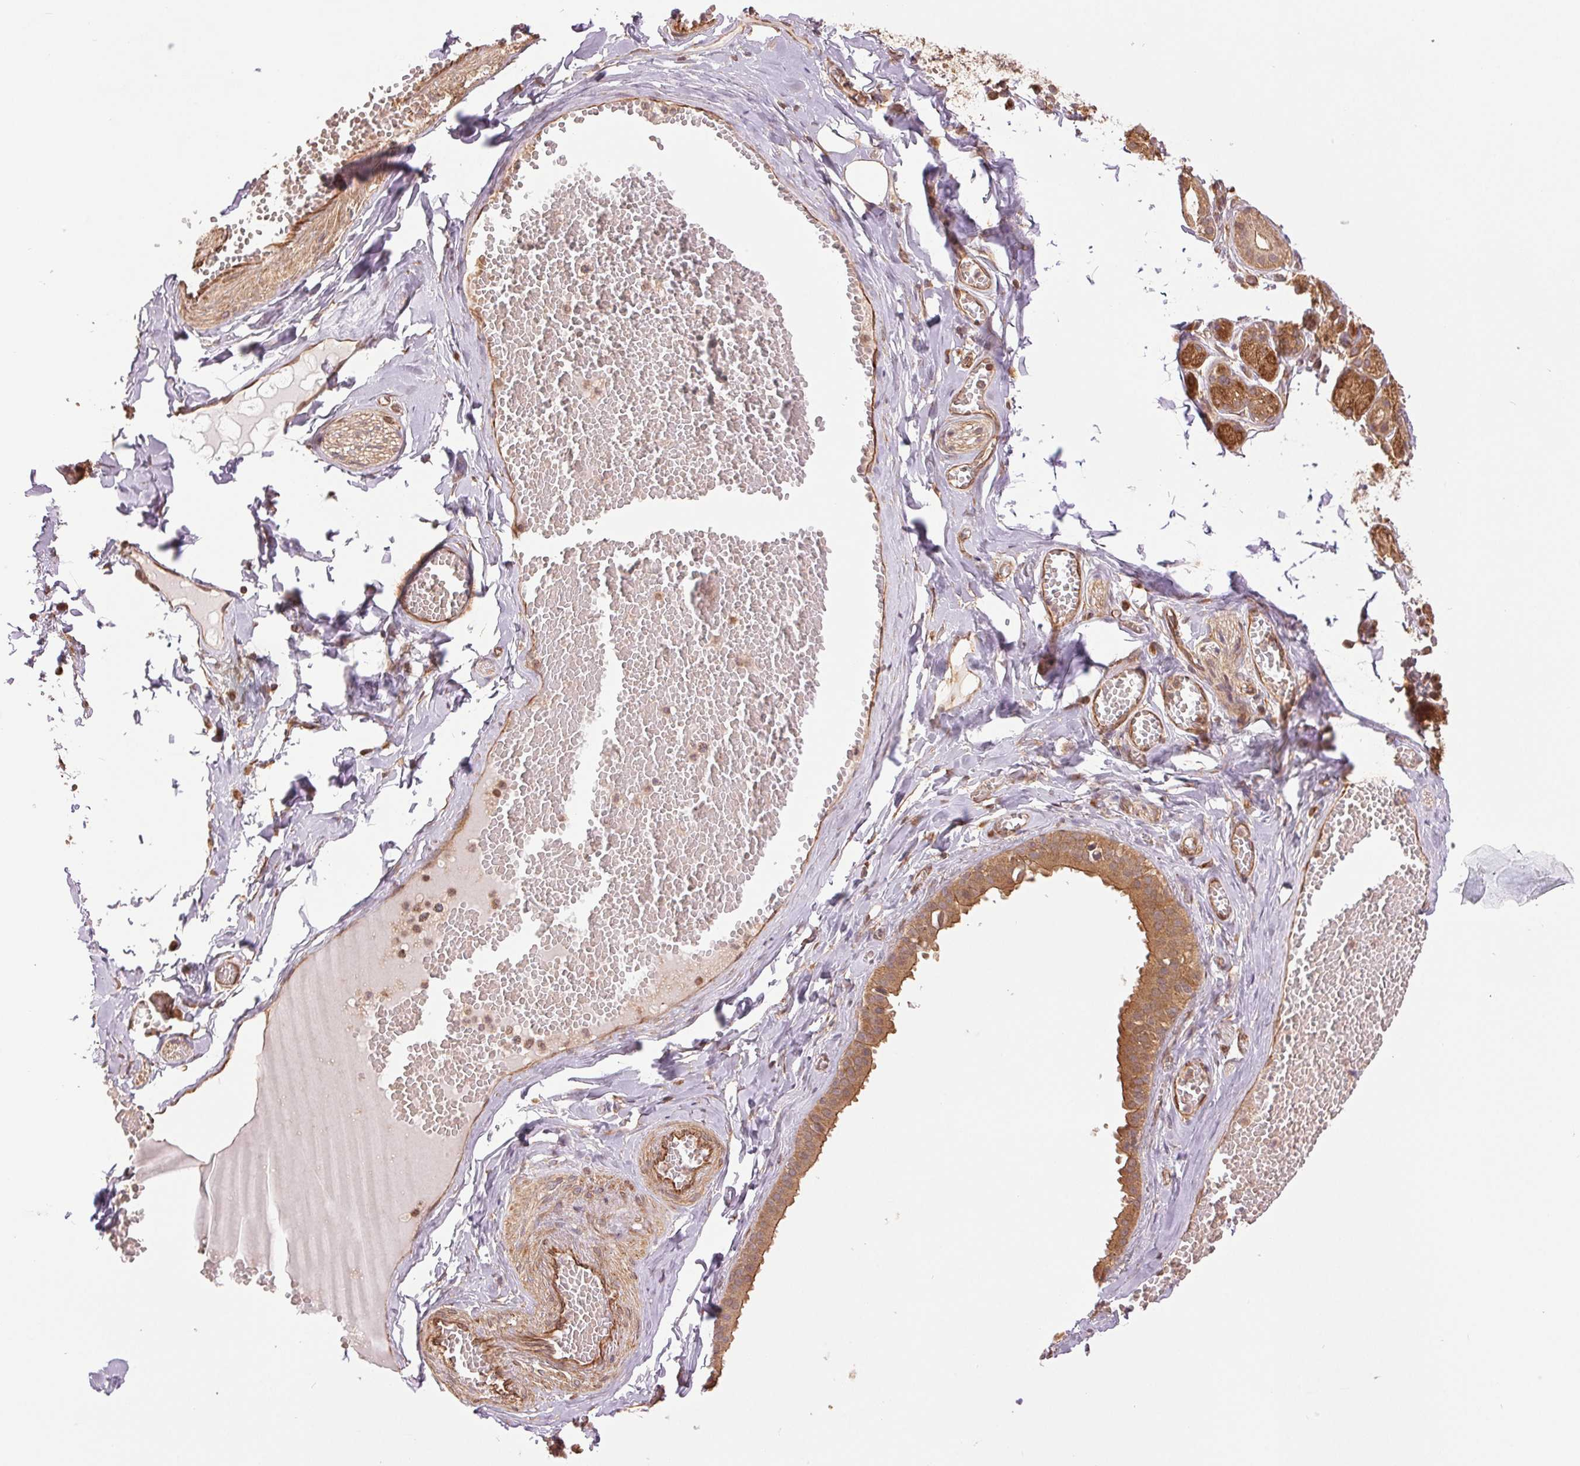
{"staining": {"intensity": "strong", "quantity": ">75%", "location": "cytoplasmic/membranous"}, "tissue": "salivary gland", "cell_type": "Glandular cells", "image_type": "normal", "snomed": [{"axis": "morphology", "description": "Normal tissue, NOS"}, {"axis": "topography", "description": "Salivary gland"}, {"axis": "topography", "description": "Peripheral nerve tissue"}], "caption": "Strong cytoplasmic/membranous expression for a protein is identified in approximately >75% of glandular cells of unremarkable salivary gland using IHC.", "gene": "STARD7", "patient": {"sex": "male", "age": 71}}